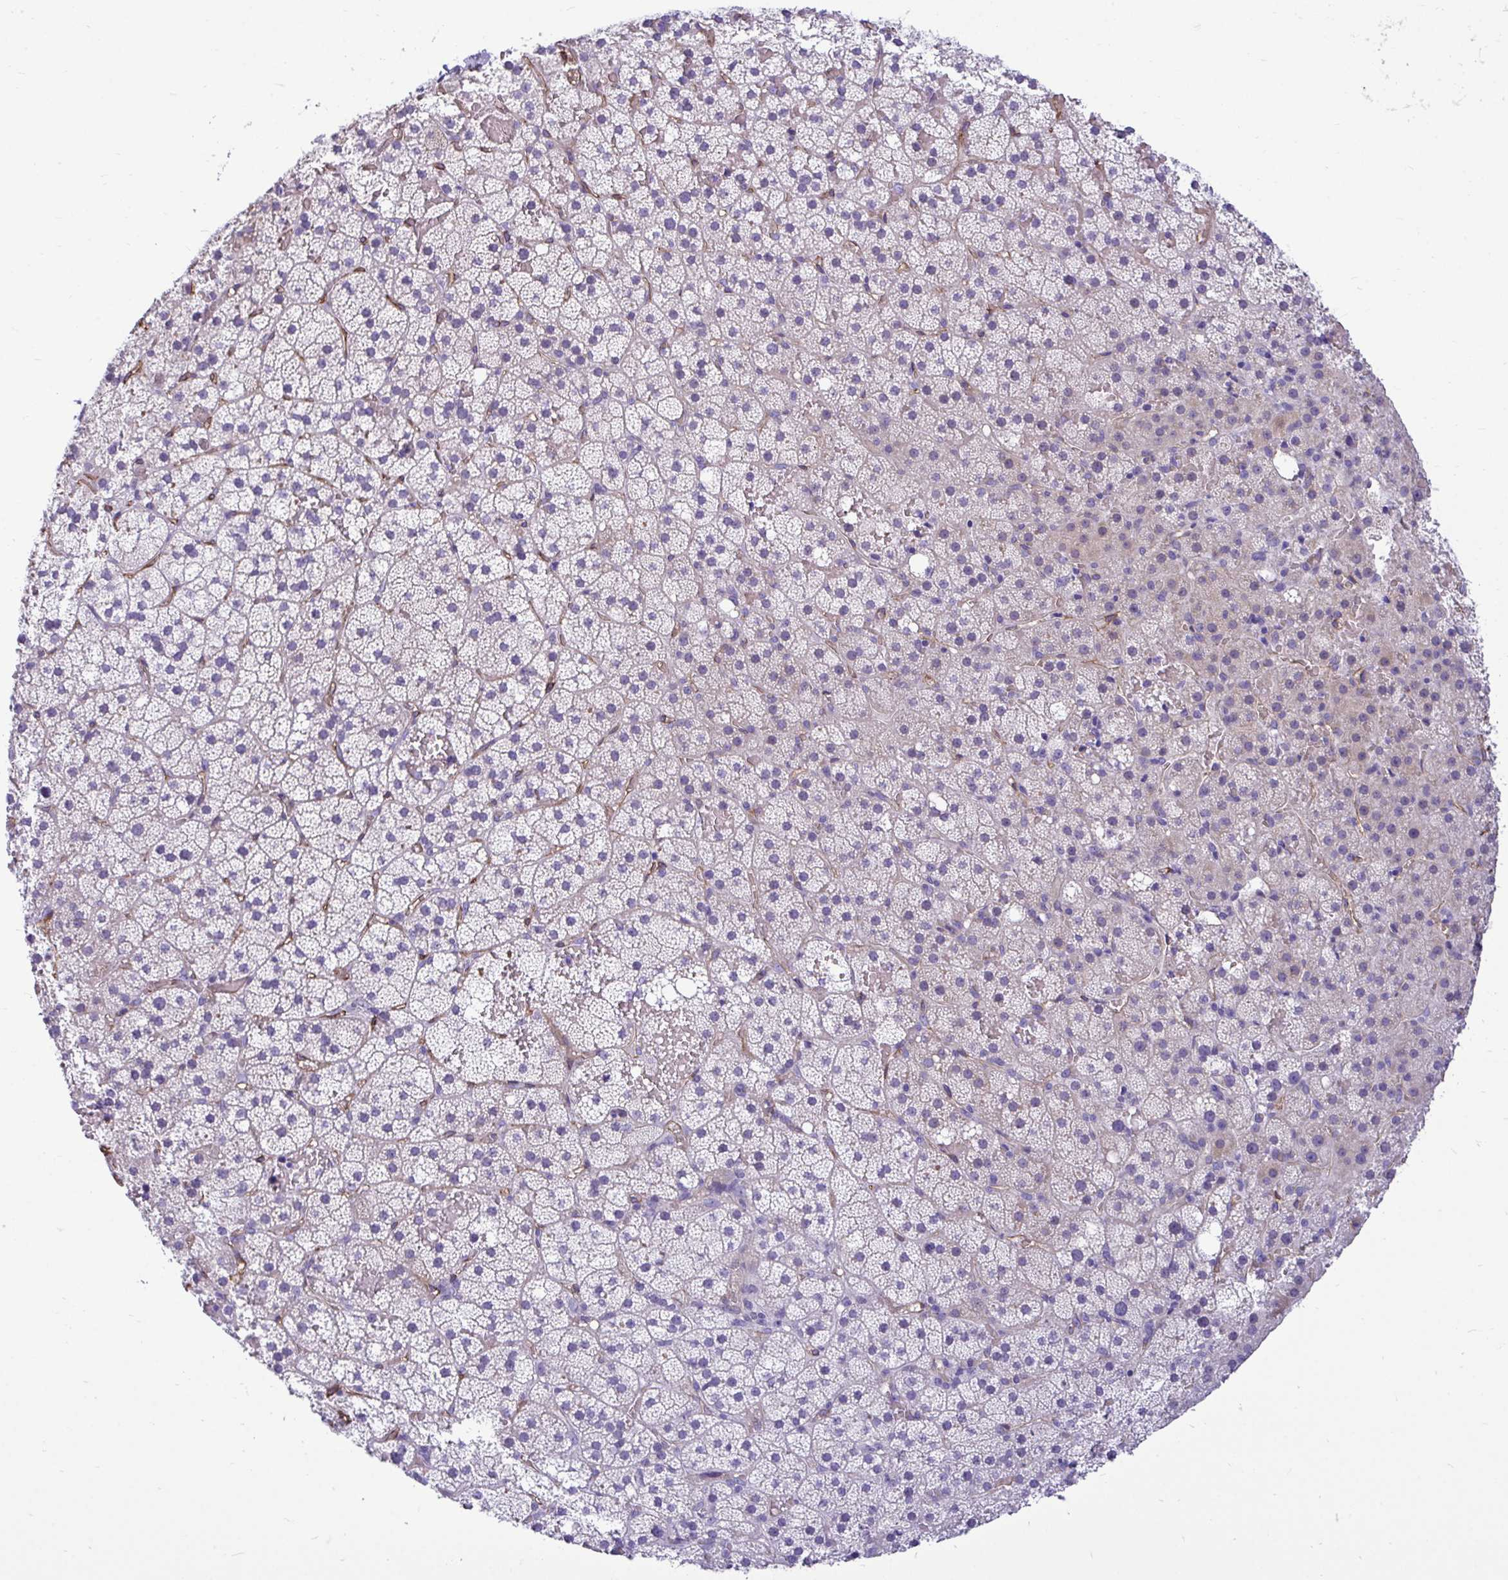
{"staining": {"intensity": "strong", "quantity": "<25%", "location": "cytoplasmic/membranous"}, "tissue": "adrenal gland", "cell_type": "Glandular cells", "image_type": "normal", "snomed": [{"axis": "morphology", "description": "Normal tissue, NOS"}, {"axis": "topography", "description": "Adrenal gland"}], "caption": "A brown stain labels strong cytoplasmic/membranous expression of a protein in glandular cells of unremarkable human adrenal gland.", "gene": "ABCG2", "patient": {"sex": "male", "age": 53}}